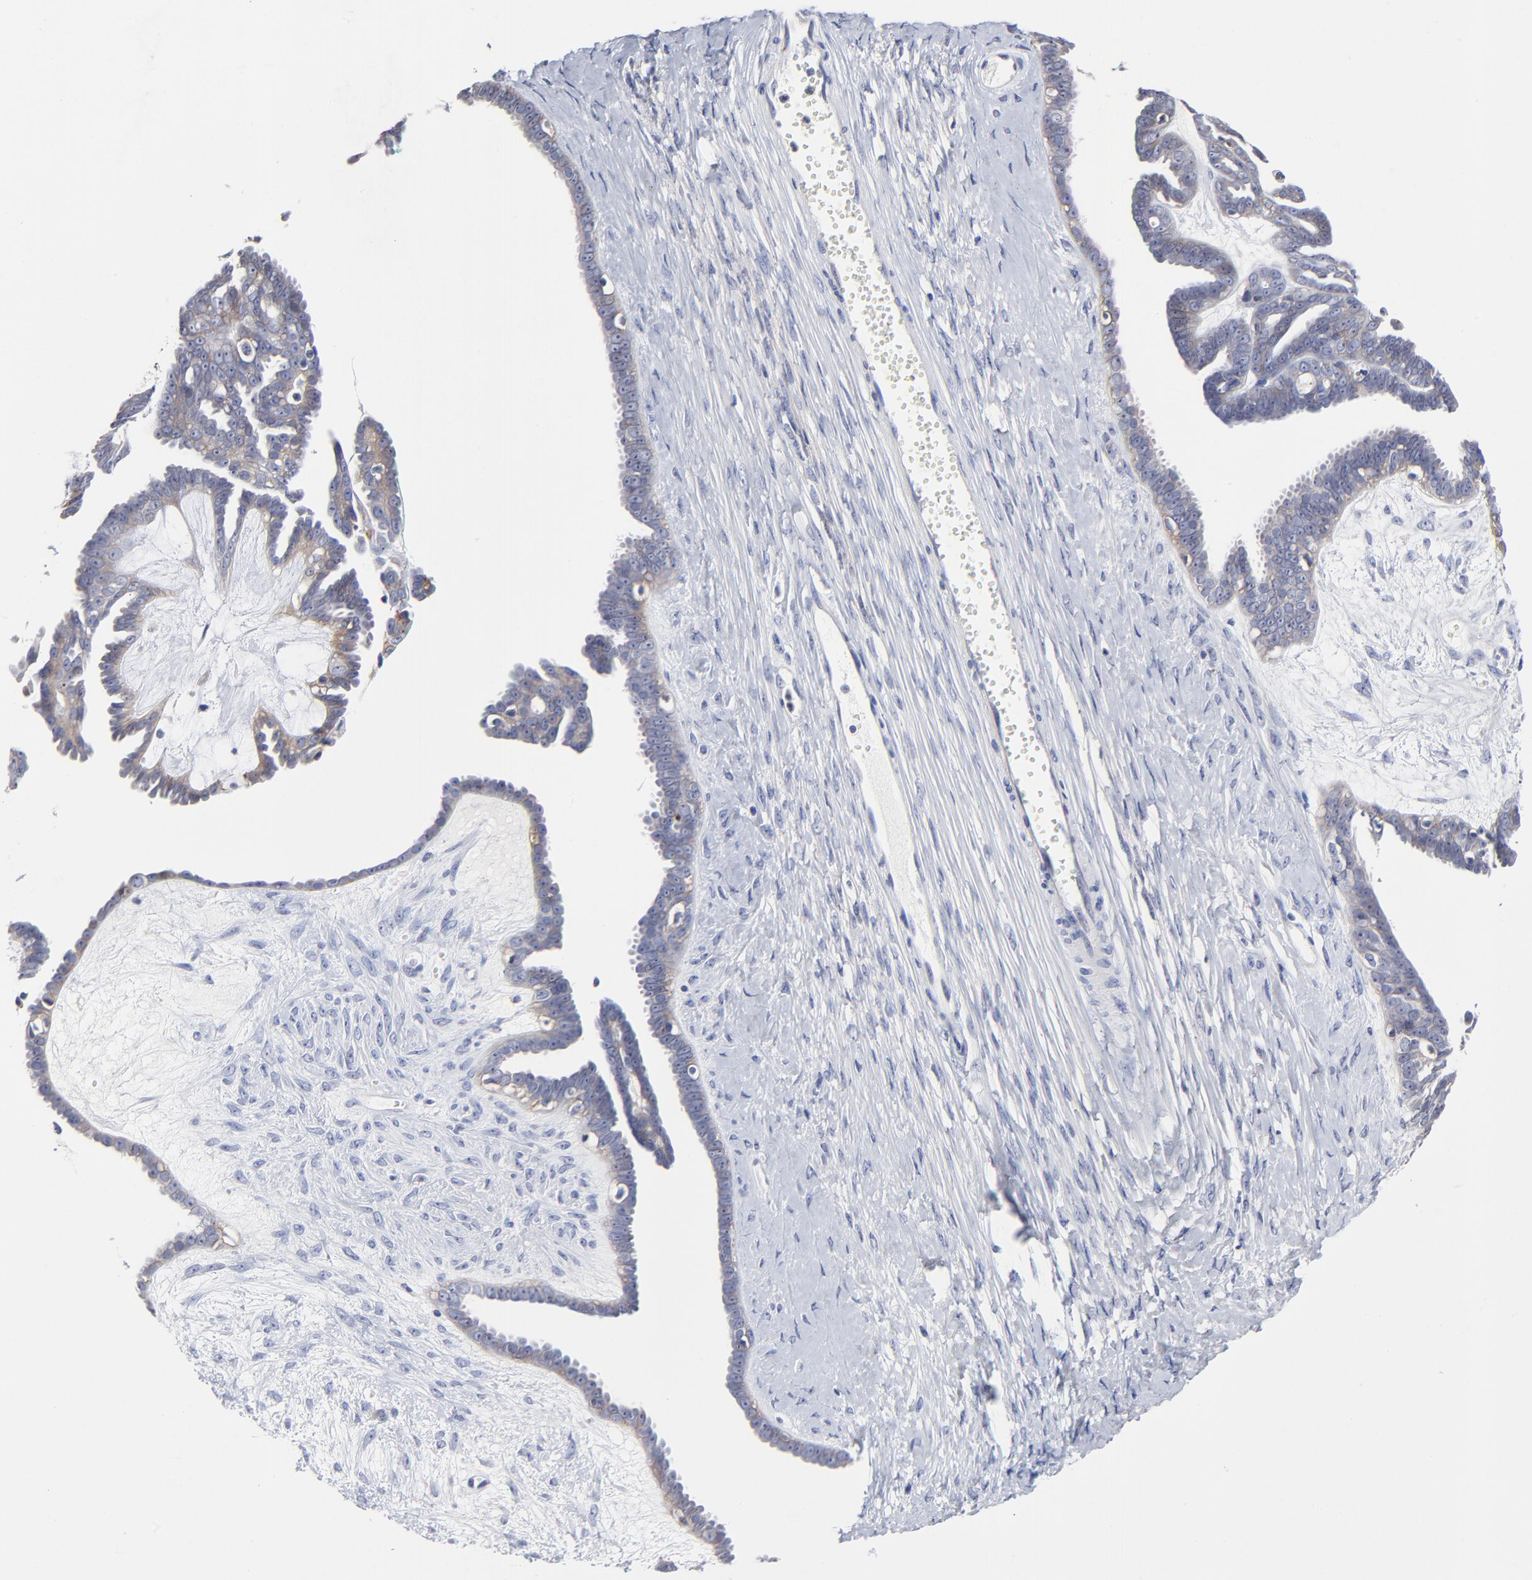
{"staining": {"intensity": "negative", "quantity": "none", "location": "none"}, "tissue": "ovarian cancer", "cell_type": "Tumor cells", "image_type": "cancer", "snomed": [{"axis": "morphology", "description": "Cystadenocarcinoma, serous, NOS"}, {"axis": "topography", "description": "Ovary"}], "caption": "Micrograph shows no protein staining in tumor cells of ovarian serous cystadenocarcinoma tissue.", "gene": "CXADR", "patient": {"sex": "female", "age": 71}}